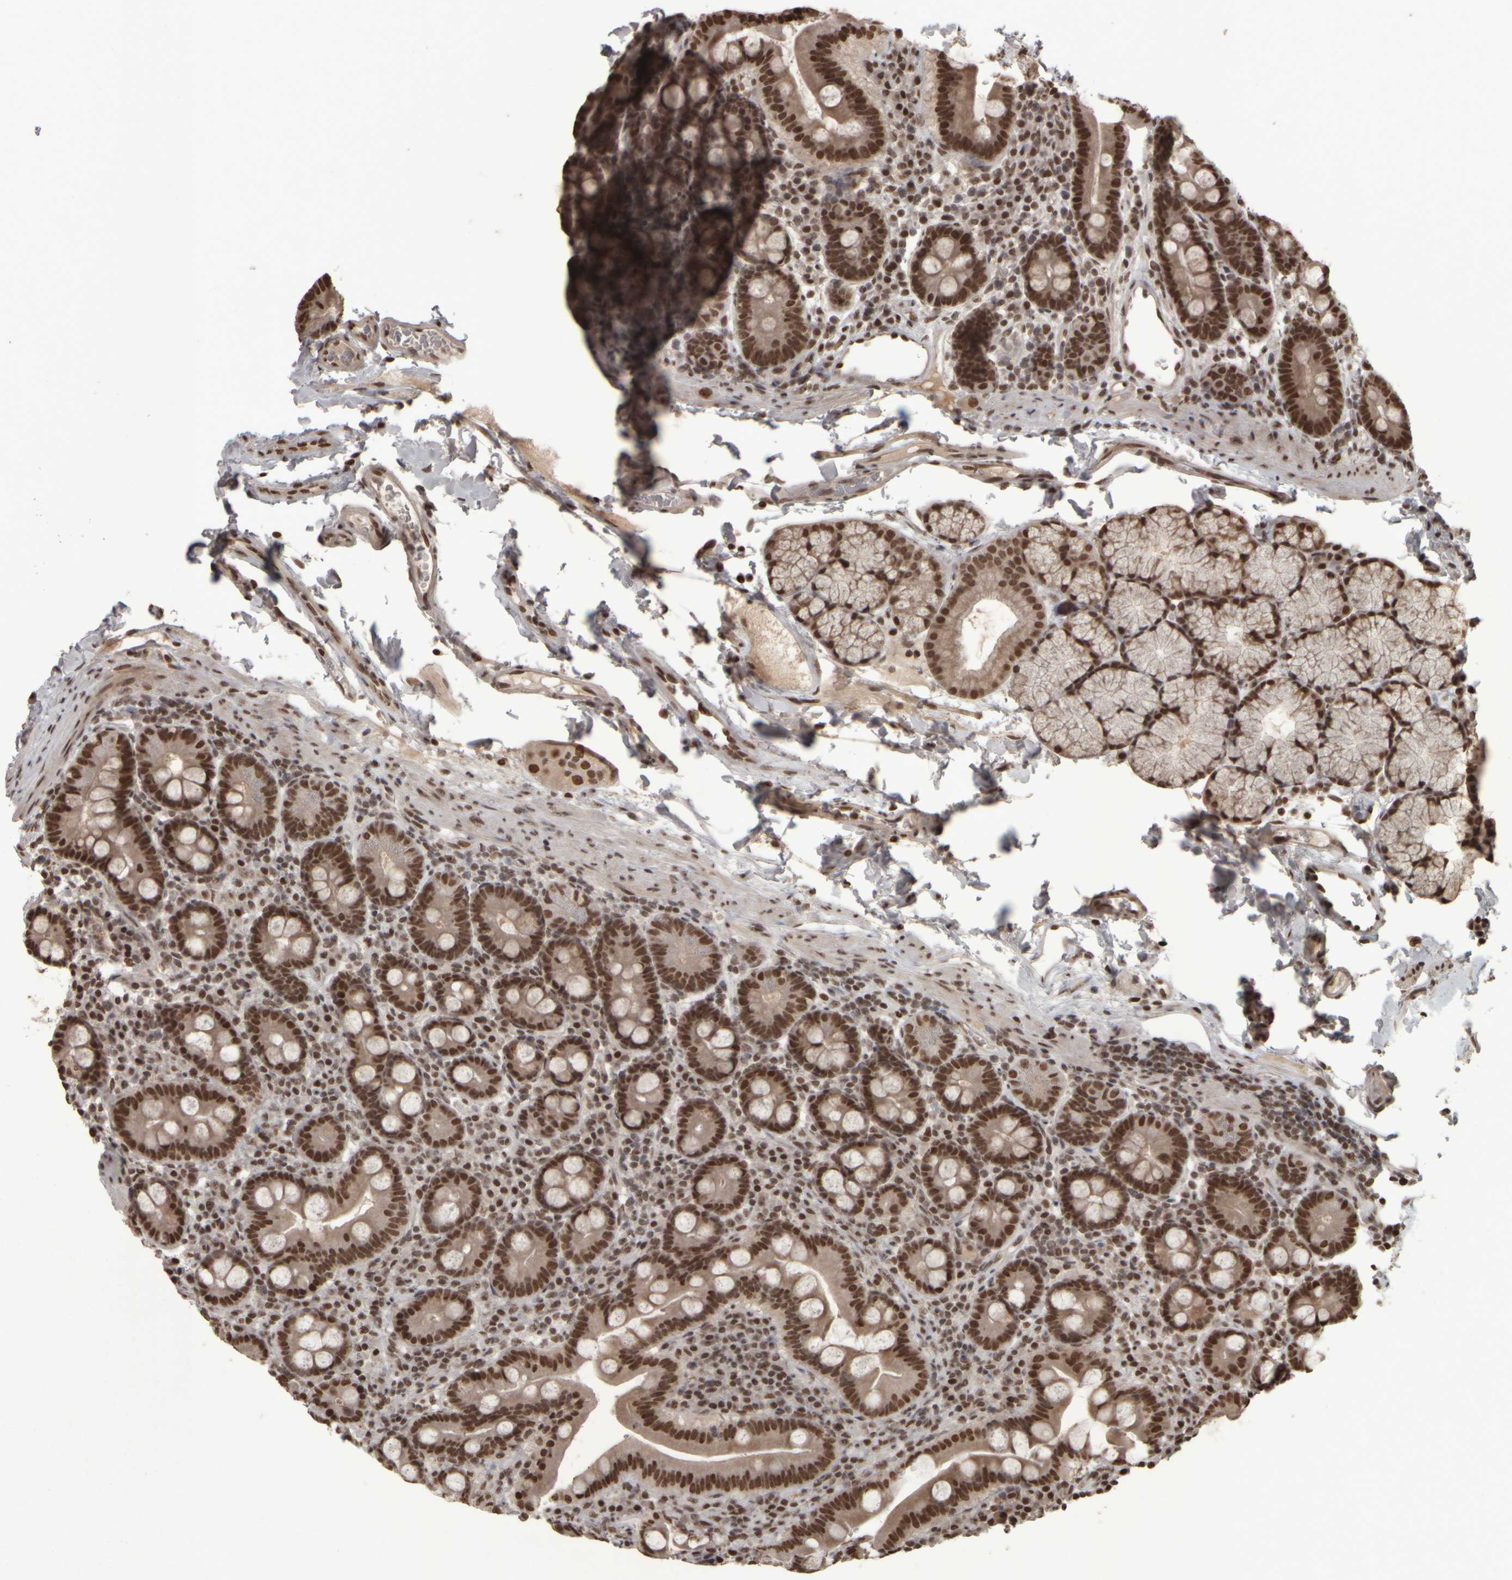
{"staining": {"intensity": "strong", "quantity": ">75%", "location": "nuclear"}, "tissue": "duodenum", "cell_type": "Glandular cells", "image_type": "normal", "snomed": [{"axis": "morphology", "description": "Normal tissue, NOS"}, {"axis": "morphology", "description": "Adenocarcinoma, NOS"}, {"axis": "topography", "description": "Pancreas"}, {"axis": "topography", "description": "Duodenum"}], "caption": "DAB (3,3'-diaminobenzidine) immunohistochemical staining of unremarkable human duodenum demonstrates strong nuclear protein staining in about >75% of glandular cells.", "gene": "ZFHX4", "patient": {"sex": "male", "age": 50}}